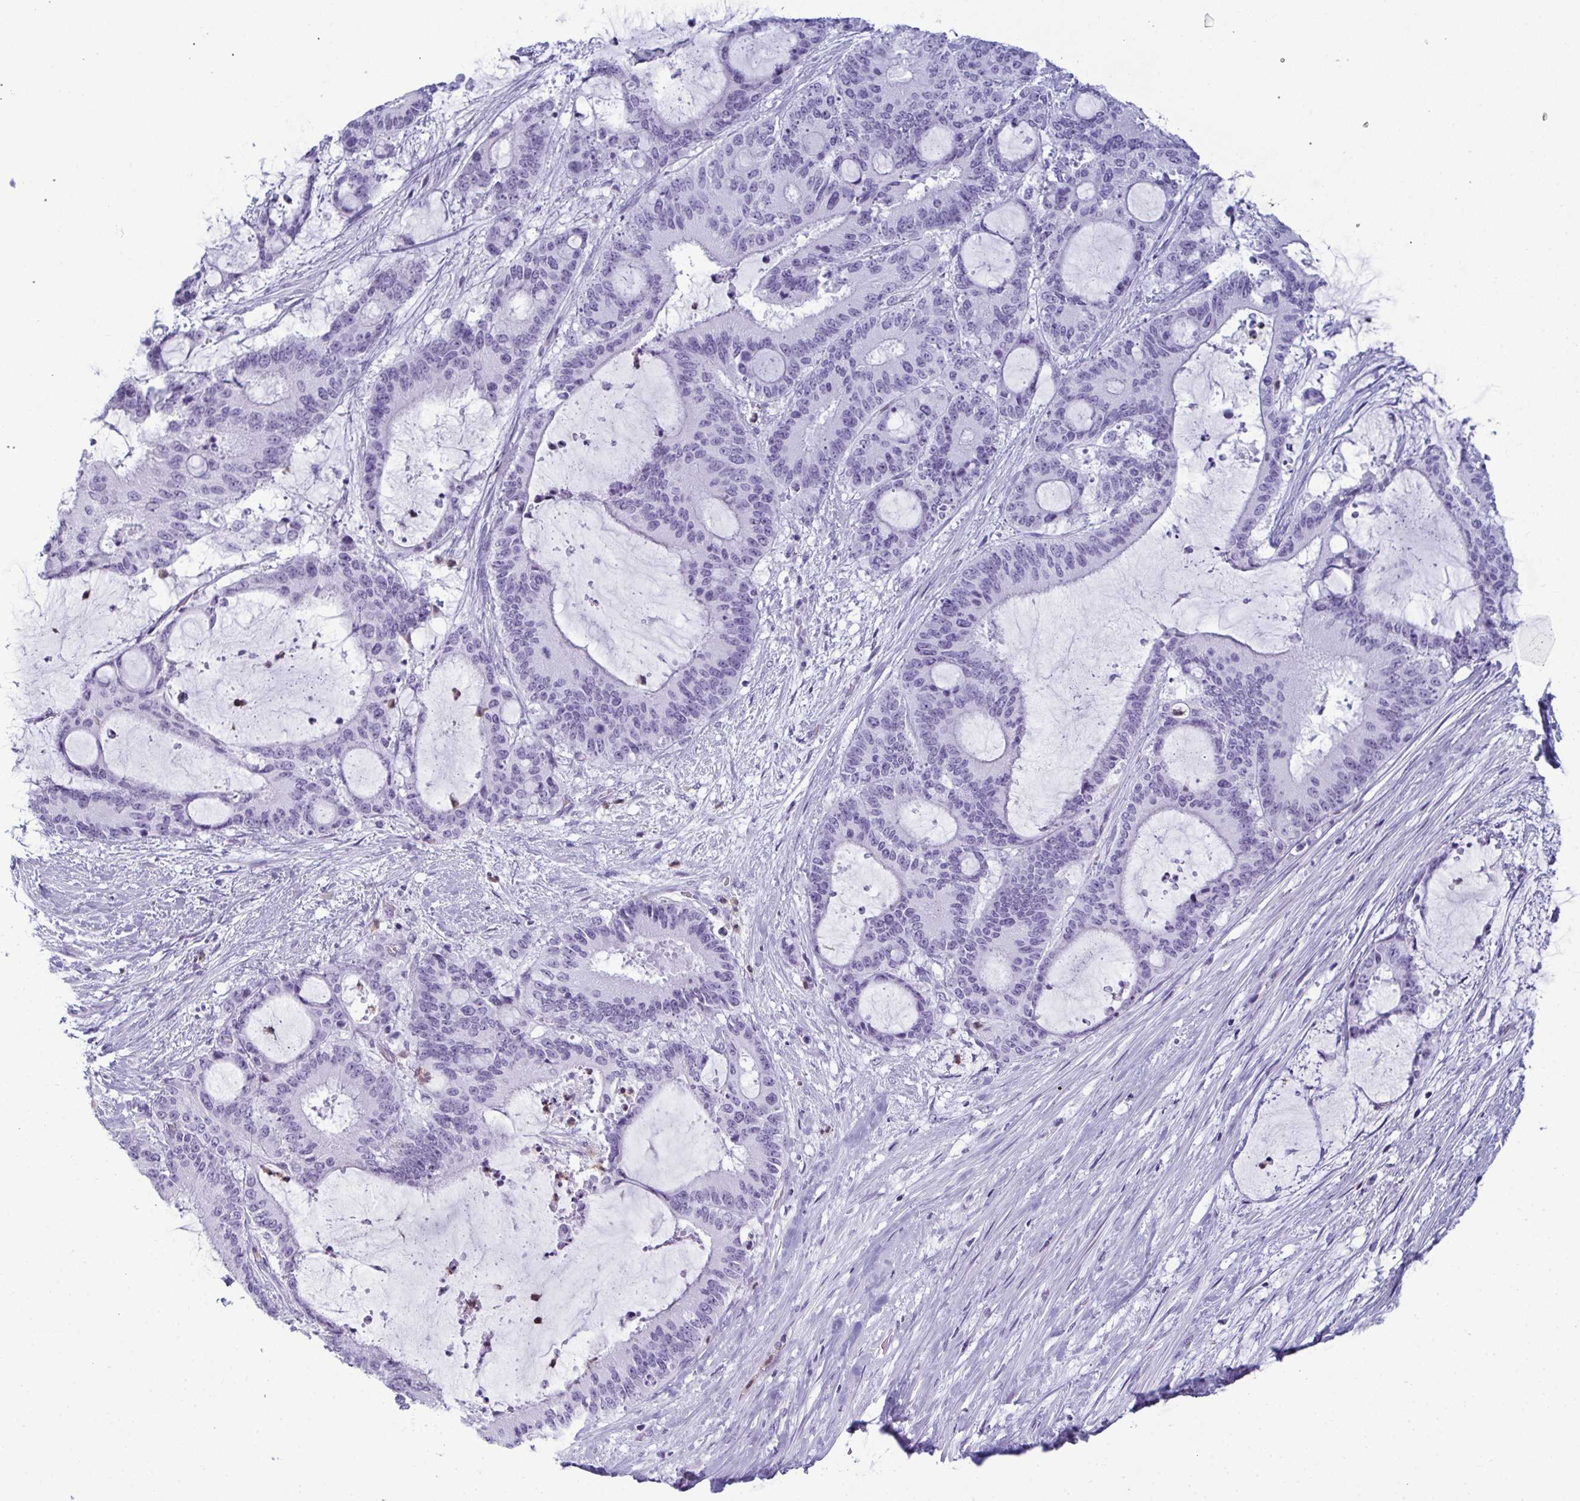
{"staining": {"intensity": "negative", "quantity": "none", "location": "none"}, "tissue": "liver cancer", "cell_type": "Tumor cells", "image_type": "cancer", "snomed": [{"axis": "morphology", "description": "Normal tissue, NOS"}, {"axis": "morphology", "description": "Cholangiocarcinoma"}, {"axis": "topography", "description": "Liver"}, {"axis": "topography", "description": "Peripheral nerve tissue"}], "caption": "Image shows no protein staining in tumor cells of liver cancer (cholangiocarcinoma) tissue. (Stains: DAB immunohistochemistry with hematoxylin counter stain, Microscopy: brightfield microscopy at high magnification).", "gene": "CDA", "patient": {"sex": "female", "age": 73}}